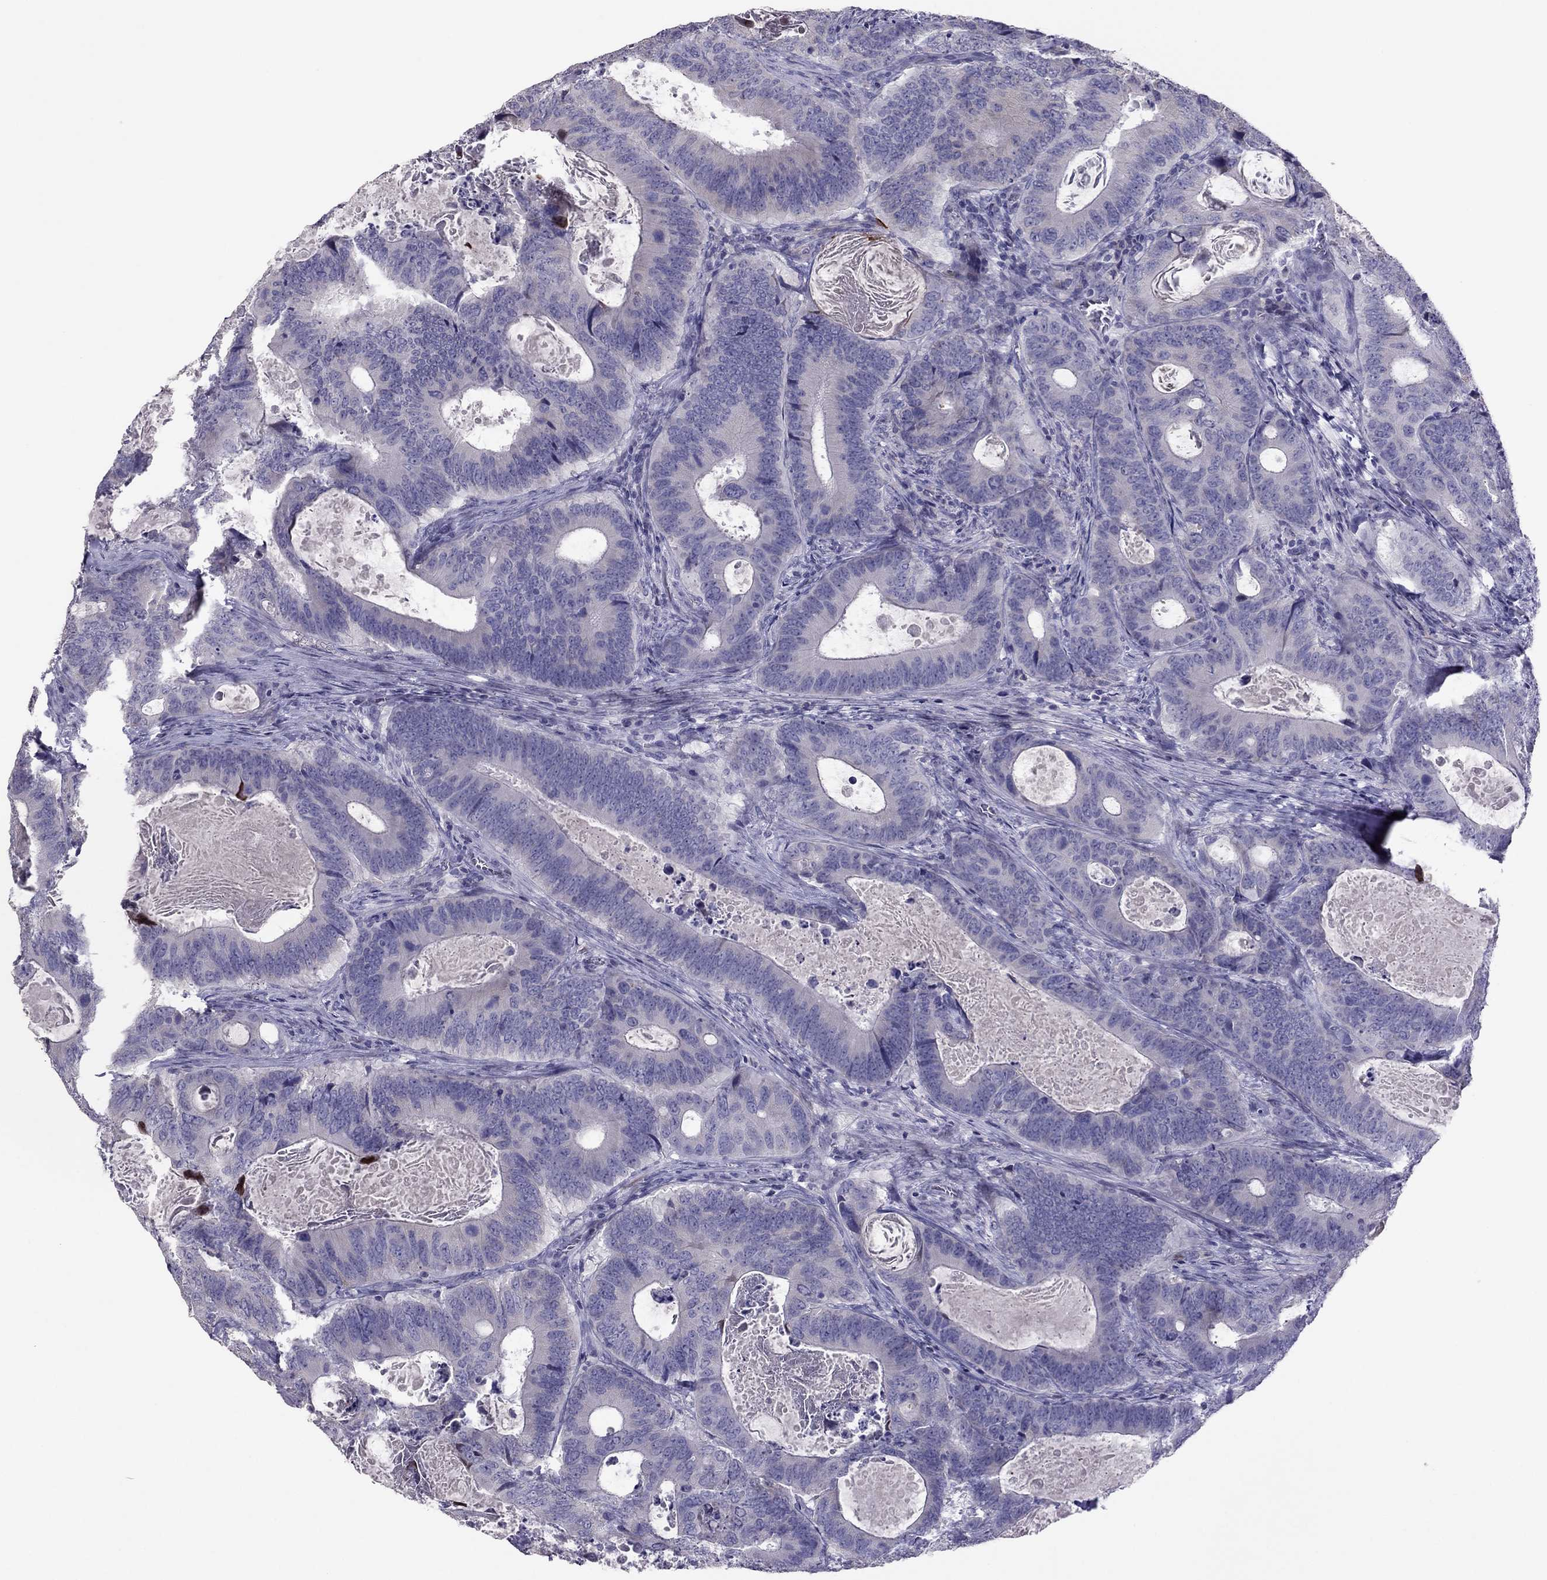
{"staining": {"intensity": "negative", "quantity": "none", "location": "none"}, "tissue": "colorectal cancer", "cell_type": "Tumor cells", "image_type": "cancer", "snomed": [{"axis": "morphology", "description": "Adenocarcinoma, NOS"}, {"axis": "topography", "description": "Colon"}], "caption": "There is no significant positivity in tumor cells of colorectal adenocarcinoma.", "gene": "RGS8", "patient": {"sex": "female", "age": 82}}